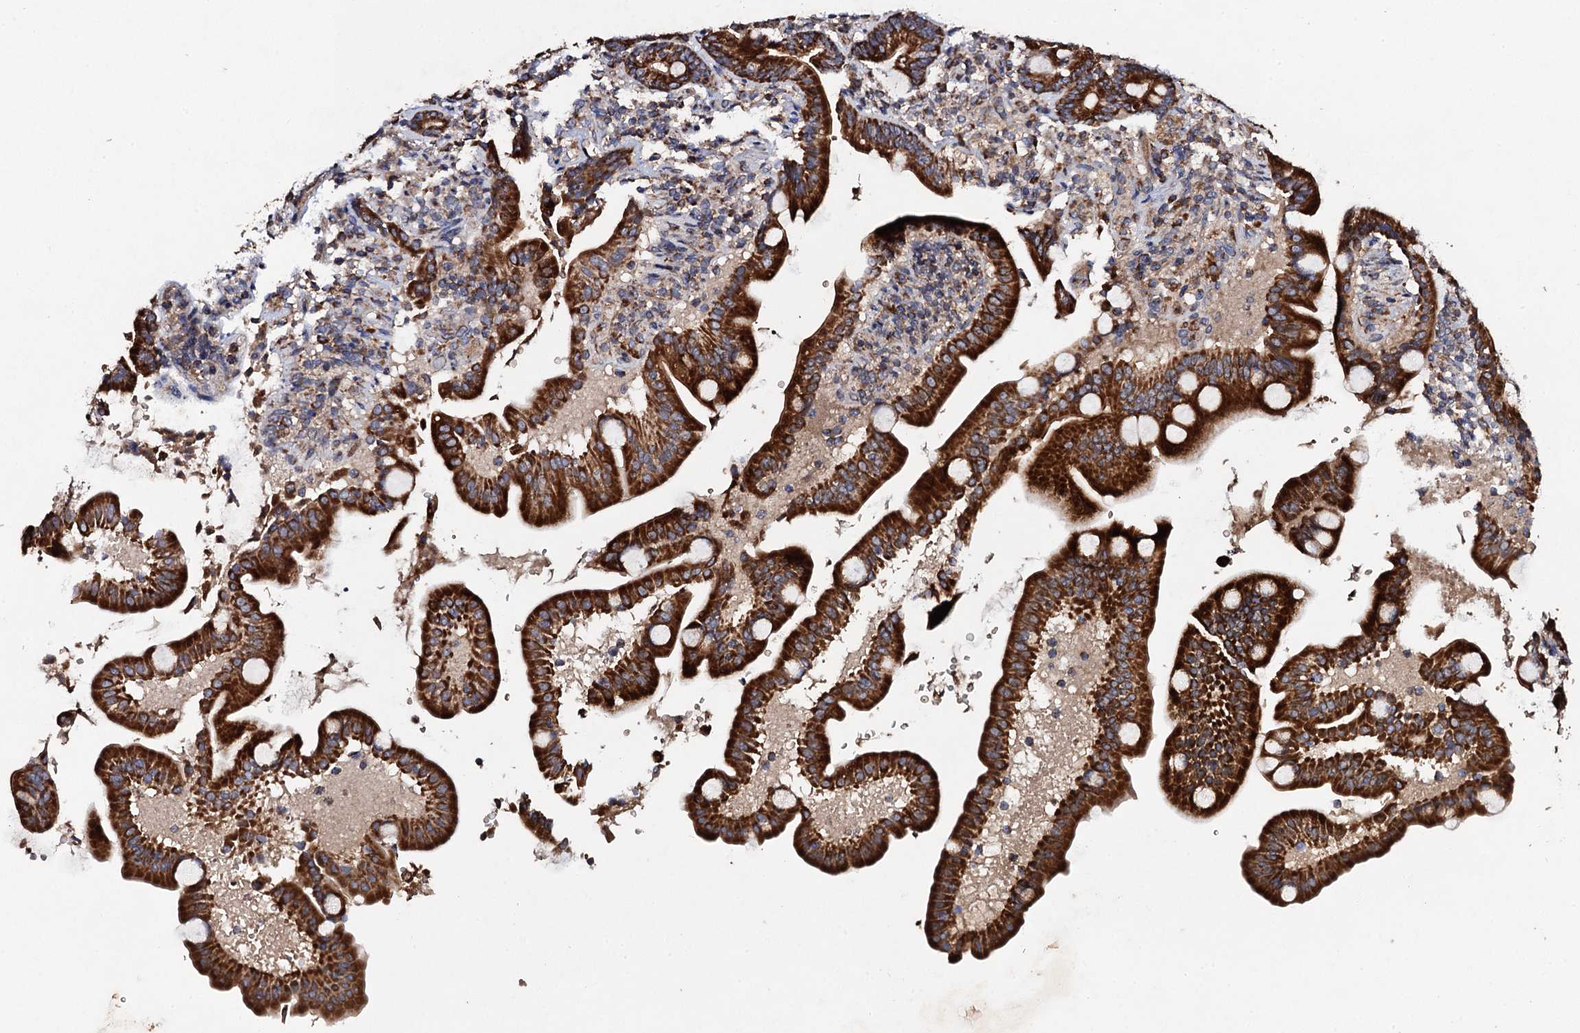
{"staining": {"intensity": "strong", "quantity": ">75%", "location": "cytoplasmic/membranous"}, "tissue": "duodenum", "cell_type": "Glandular cells", "image_type": "normal", "snomed": [{"axis": "morphology", "description": "Normal tissue, NOS"}, {"axis": "topography", "description": "Duodenum"}], "caption": "Protein analysis of benign duodenum shows strong cytoplasmic/membranous positivity in approximately >75% of glandular cells.", "gene": "NDUFA13", "patient": {"sex": "male", "age": 54}}